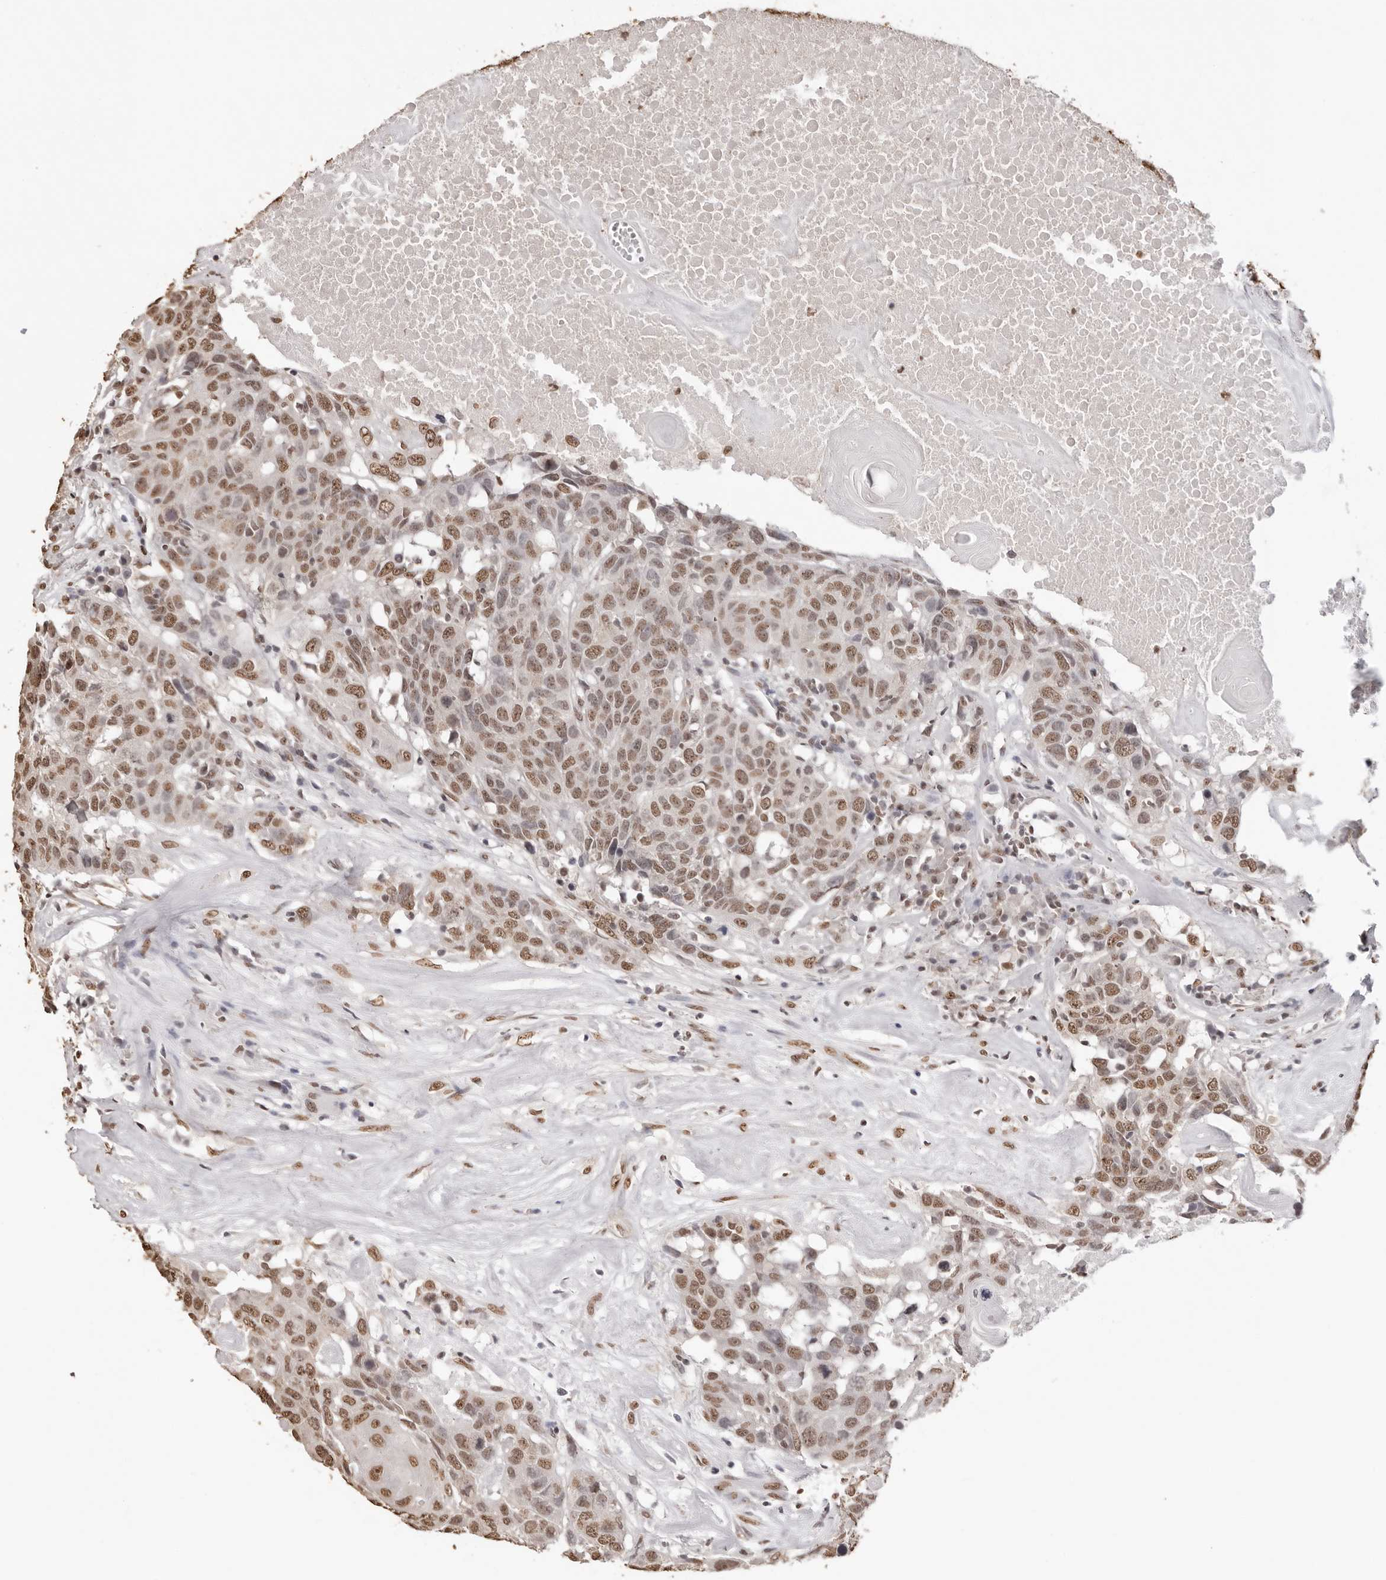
{"staining": {"intensity": "moderate", "quantity": ">75%", "location": "nuclear"}, "tissue": "head and neck cancer", "cell_type": "Tumor cells", "image_type": "cancer", "snomed": [{"axis": "morphology", "description": "Squamous cell carcinoma, NOS"}, {"axis": "topography", "description": "Head-Neck"}], "caption": "Protein staining by IHC reveals moderate nuclear staining in approximately >75% of tumor cells in head and neck squamous cell carcinoma.", "gene": "OLIG3", "patient": {"sex": "male", "age": 66}}